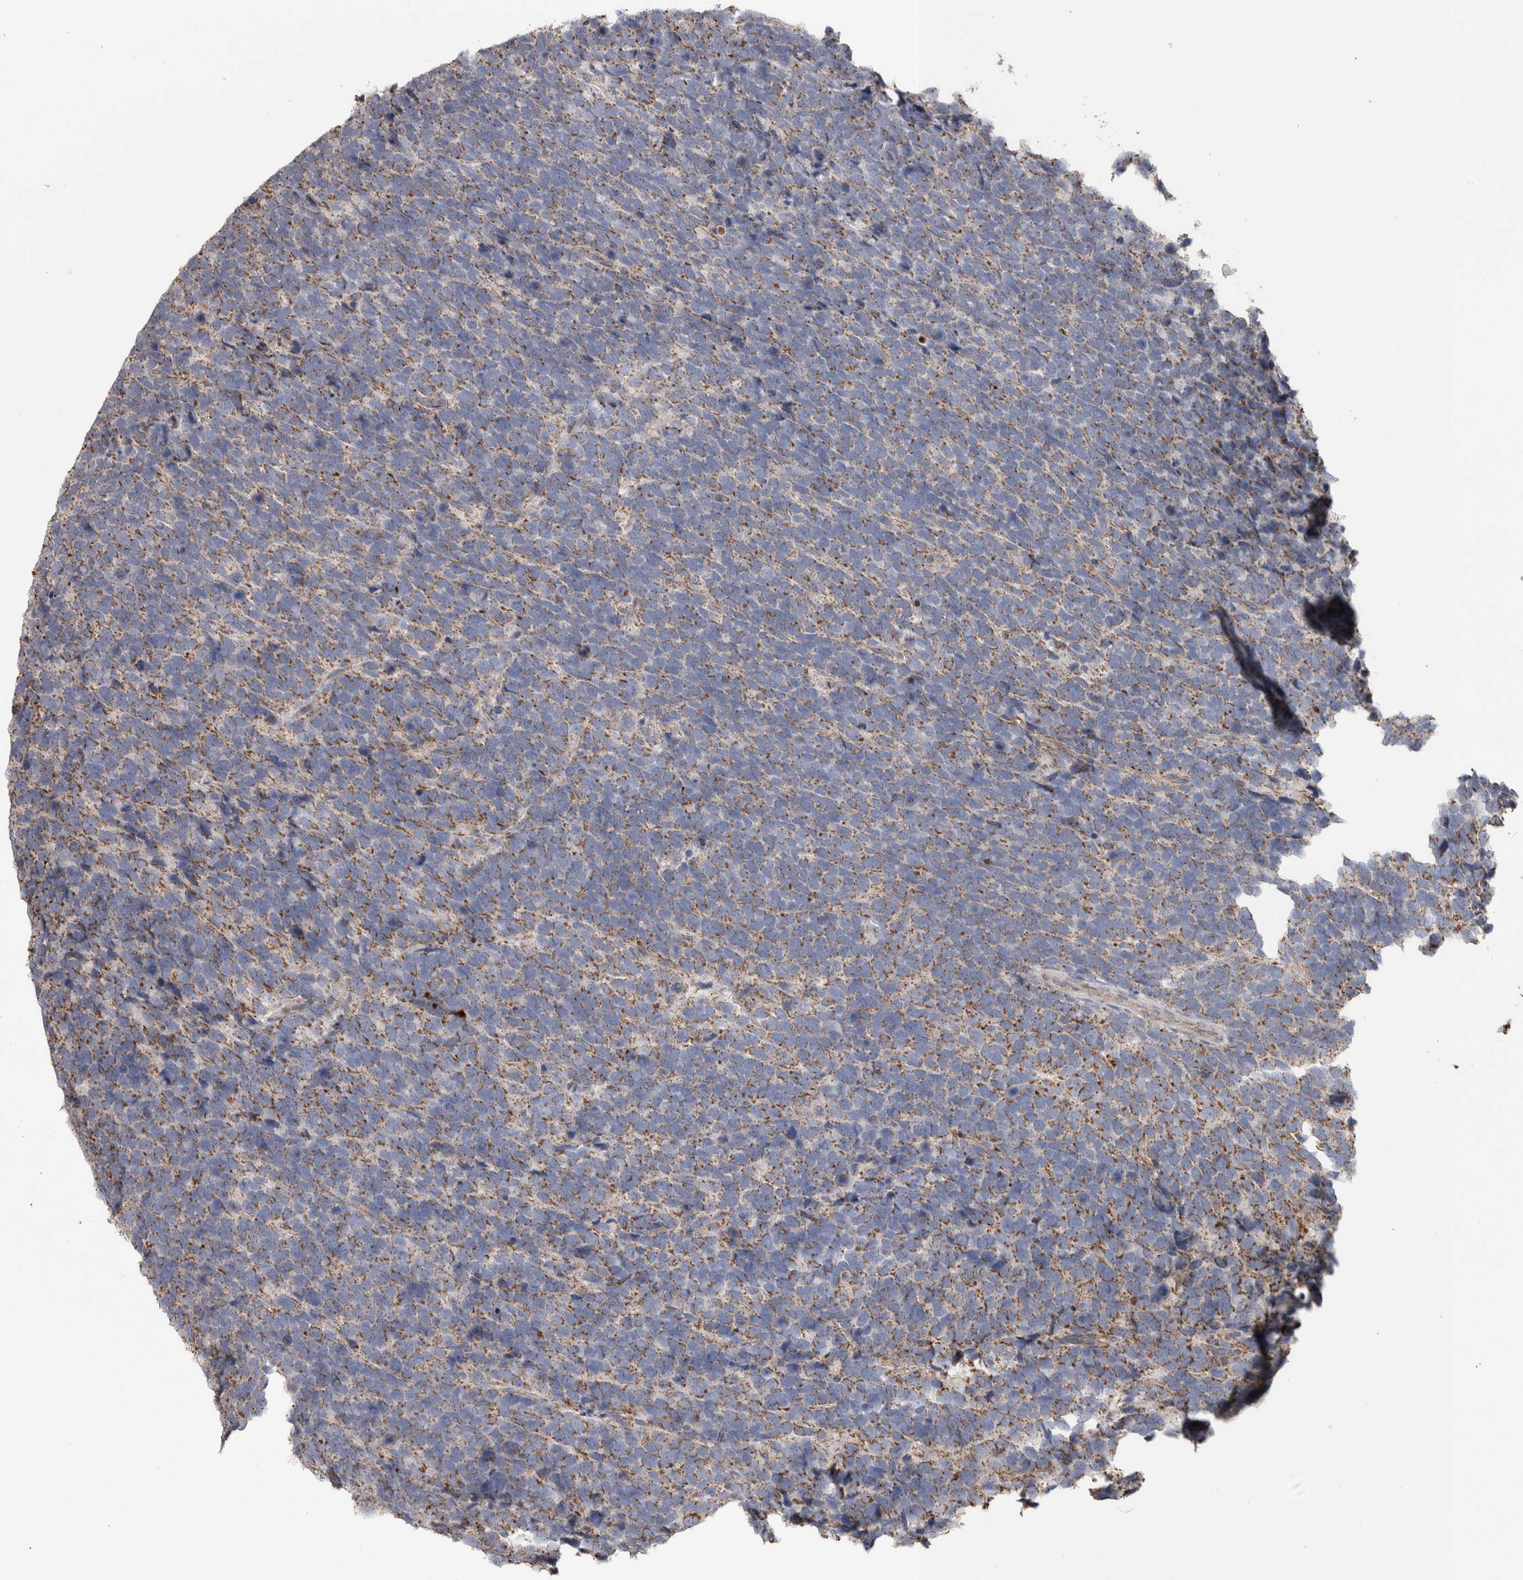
{"staining": {"intensity": "weak", "quantity": ">75%", "location": "cytoplasmic/membranous"}, "tissue": "urothelial cancer", "cell_type": "Tumor cells", "image_type": "cancer", "snomed": [{"axis": "morphology", "description": "Urothelial carcinoma, High grade"}, {"axis": "topography", "description": "Urinary bladder"}], "caption": "Tumor cells exhibit weak cytoplasmic/membranous staining in approximately >75% of cells in urothelial cancer.", "gene": "SCO1", "patient": {"sex": "female", "age": 82}}